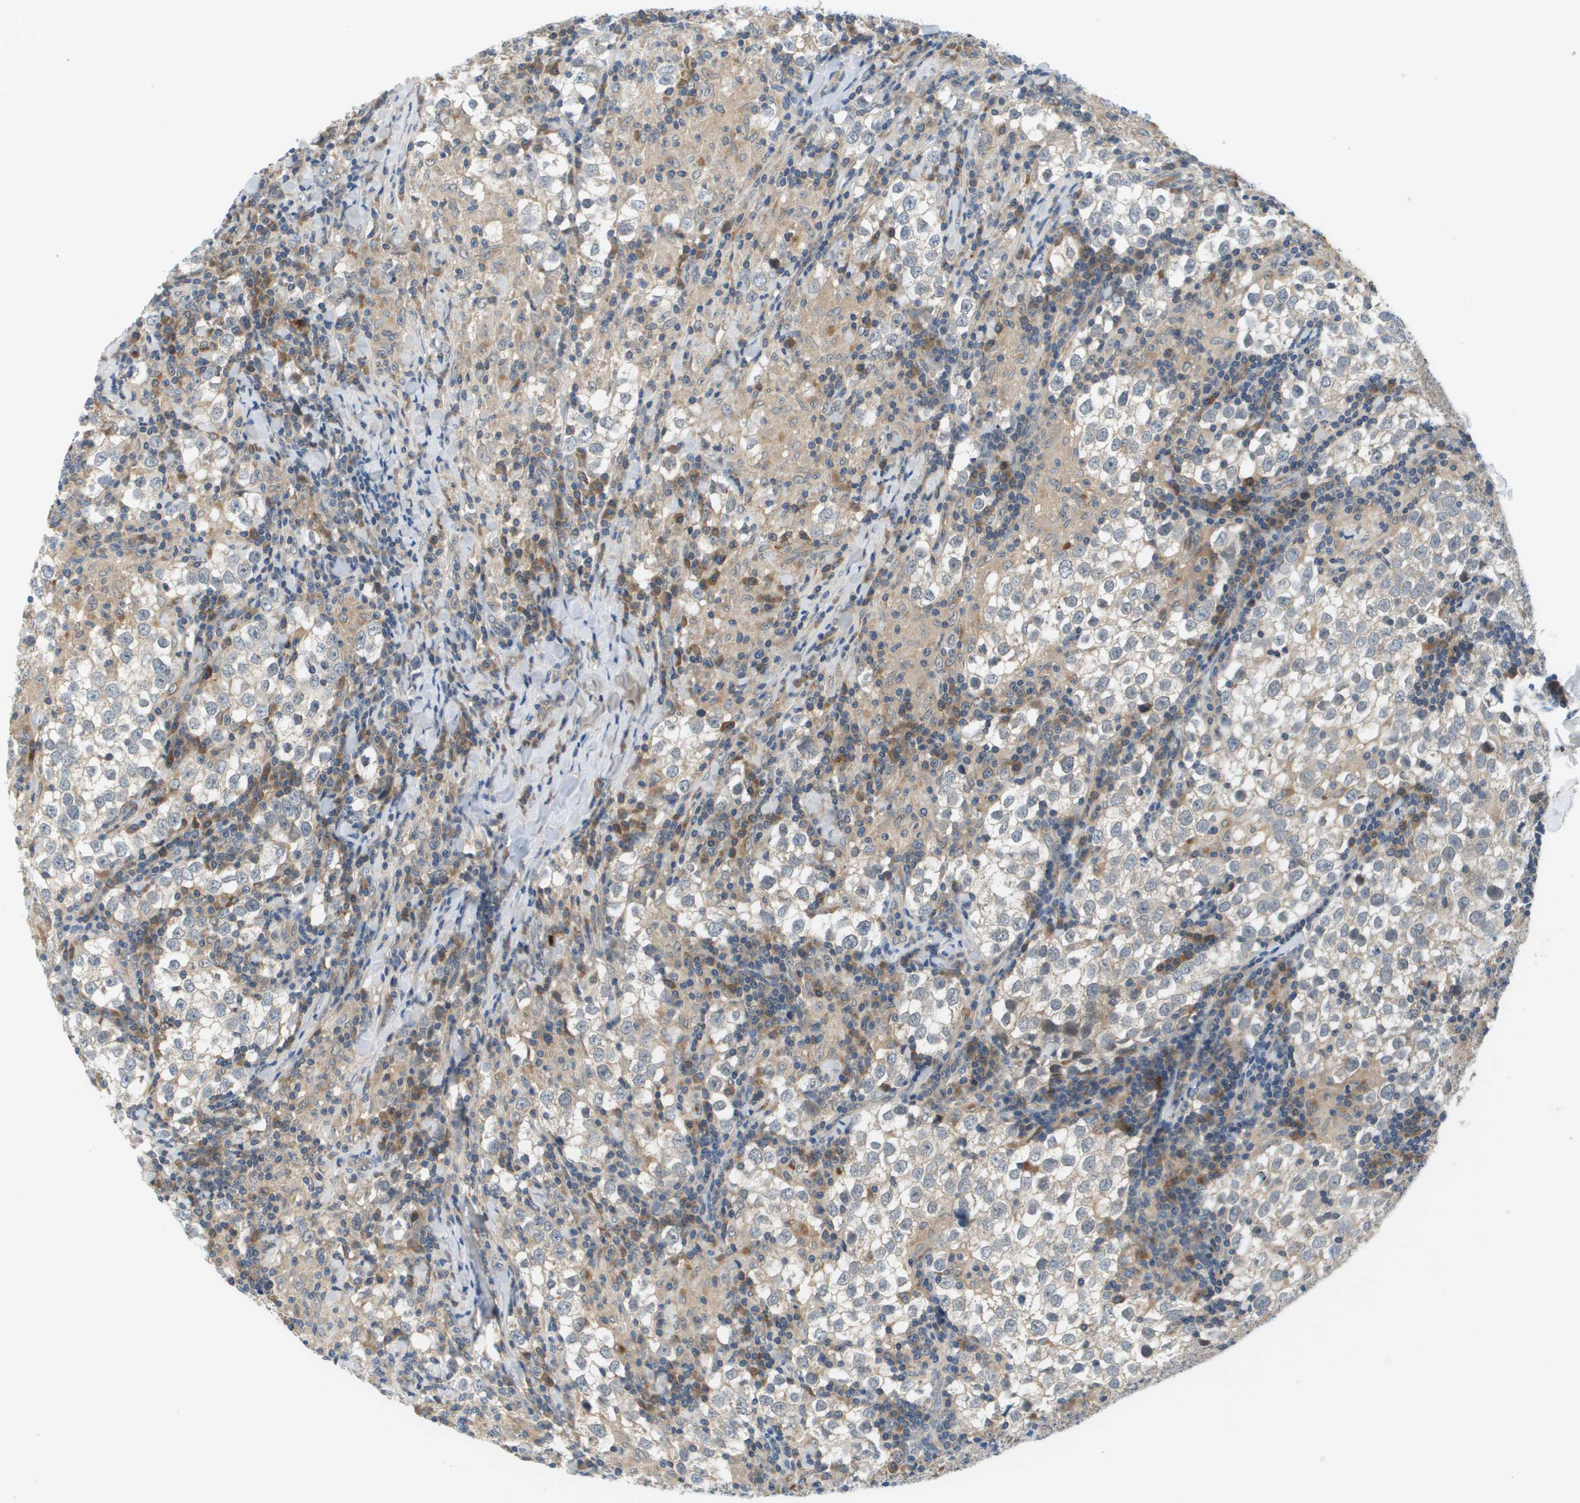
{"staining": {"intensity": "weak", "quantity": "25%-75%", "location": "cytoplasmic/membranous"}, "tissue": "testis cancer", "cell_type": "Tumor cells", "image_type": "cancer", "snomed": [{"axis": "morphology", "description": "Seminoma, NOS"}, {"axis": "morphology", "description": "Carcinoma, Embryonal, NOS"}, {"axis": "topography", "description": "Testis"}], "caption": "Testis seminoma was stained to show a protein in brown. There is low levels of weak cytoplasmic/membranous expression in approximately 25%-75% of tumor cells.", "gene": "SLC25A20", "patient": {"sex": "male", "age": 36}}